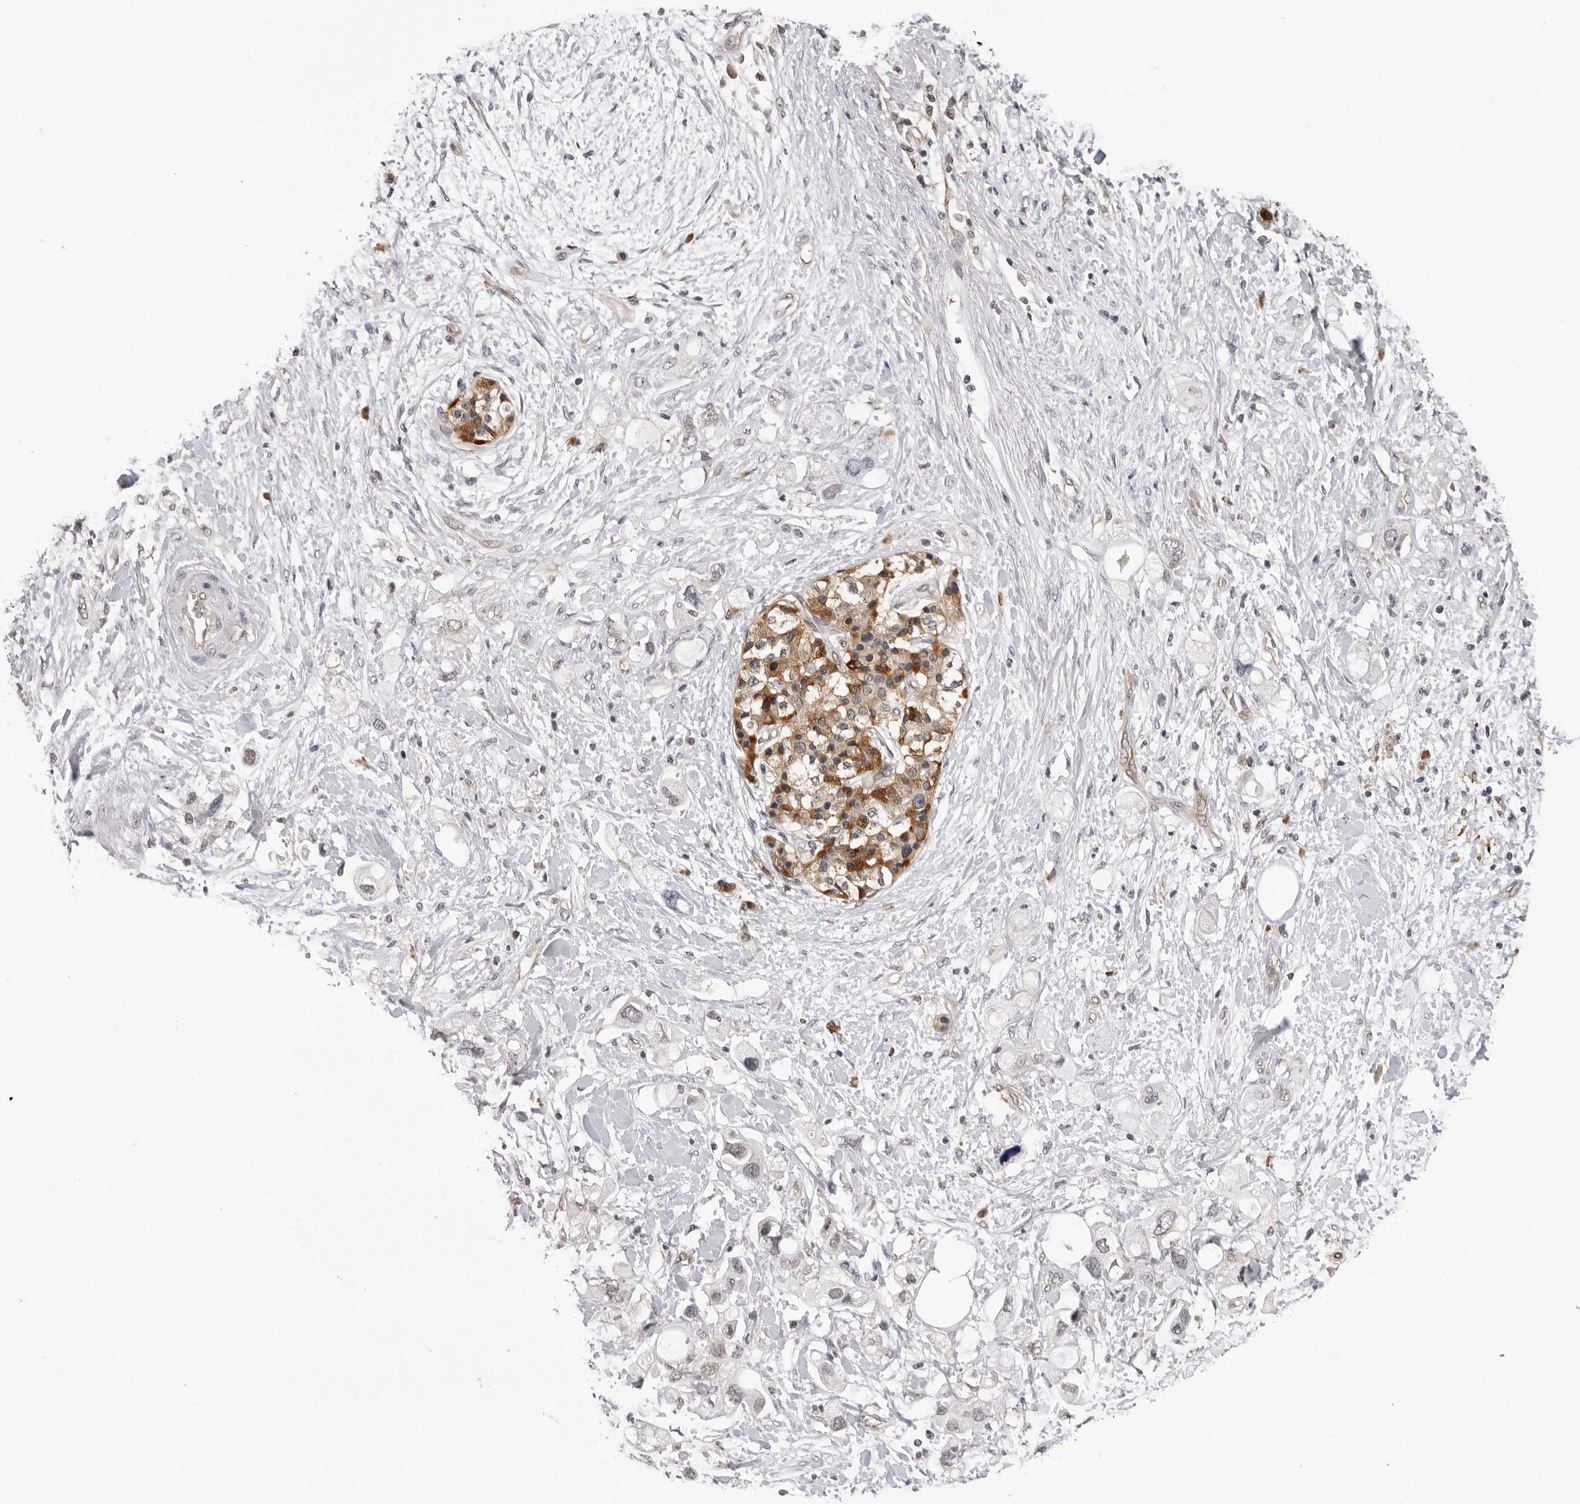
{"staining": {"intensity": "negative", "quantity": "none", "location": "none"}, "tissue": "pancreatic cancer", "cell_type": "Tumor cells", "image_type": "cancer", "snomed": [{"axis": "morphology", "description": "Adenocarcinoma, NOS"}, {"axis": "topography", "description": "Pancreas"}], "caption": "Immunohistochemistry micrograph of neoplastic tissue: human adenocarcinoma (pancreatic) stained with DAB (3,3'-diaminobenzidine) shows no significant protein expression in tumor cells.", "gene": "TRMT13", "patient": {"sex": "female", "age": 56}}